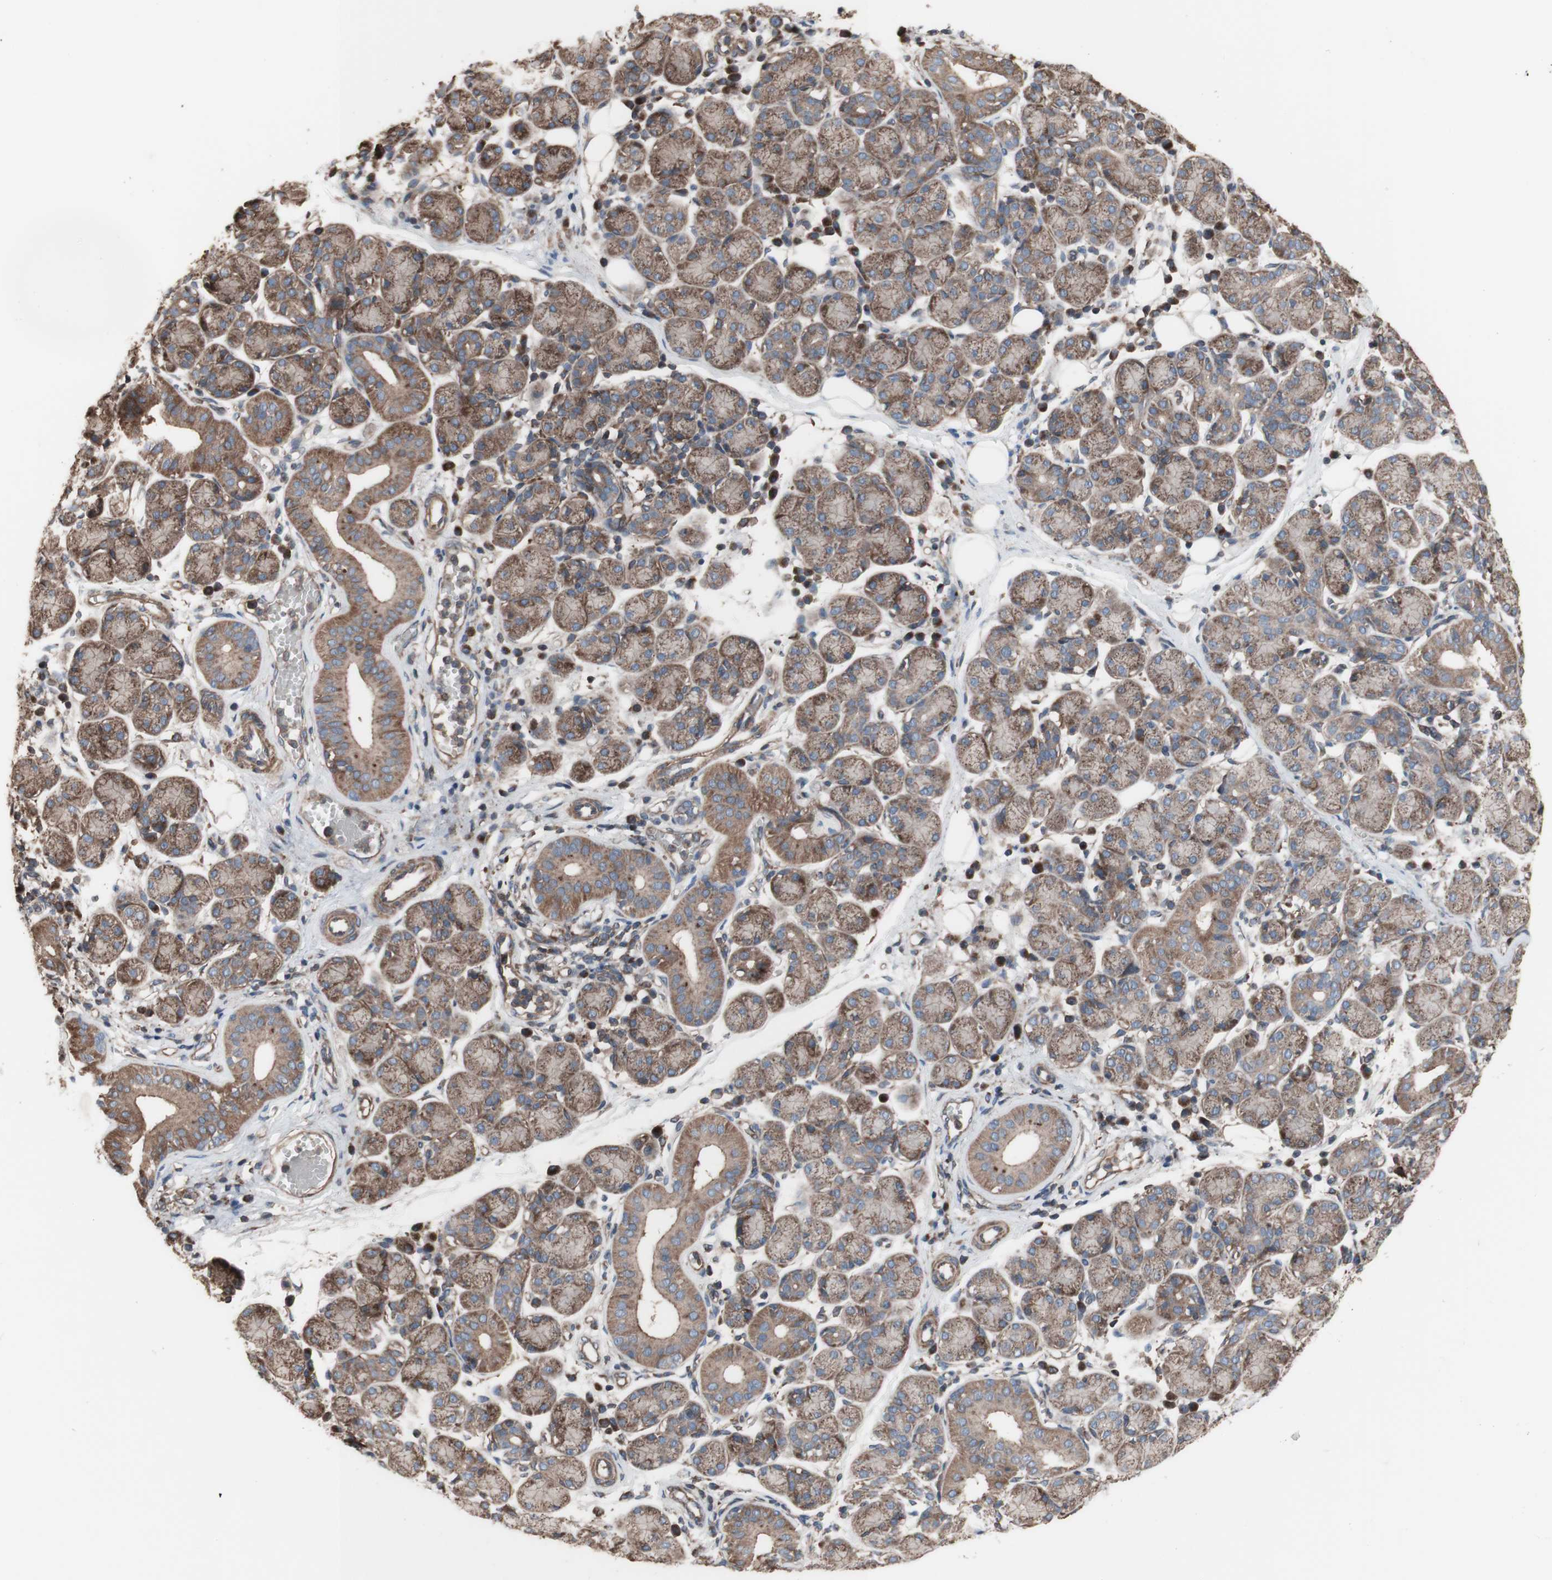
{"staining": {"intensity": "moderate", "quantity": ">75%", "location": "cytoplasmic/membranous"}, "tissue": "salivary gland", "cell_type": "Glandular cells", "image_type": "normal", "snomed": [{"axis": "morphology", "description": "Normal tissue, NOS"}, {"axis": "morphology", "description": "Inflammation, NOS"}, {"axis": "topography", "description": "Lymph node"}, {"axis": "topography", "description": "Salivary gland"}], "caption": "High-power microscopy captured an immunohistochemistry histopathology image of benign salivary gland, revealing moderate cytoplasmic/membranous staining in about >75% of glandular cells.", "gene": "COPB1", "patient": {"sex": "male", "age": 3}}